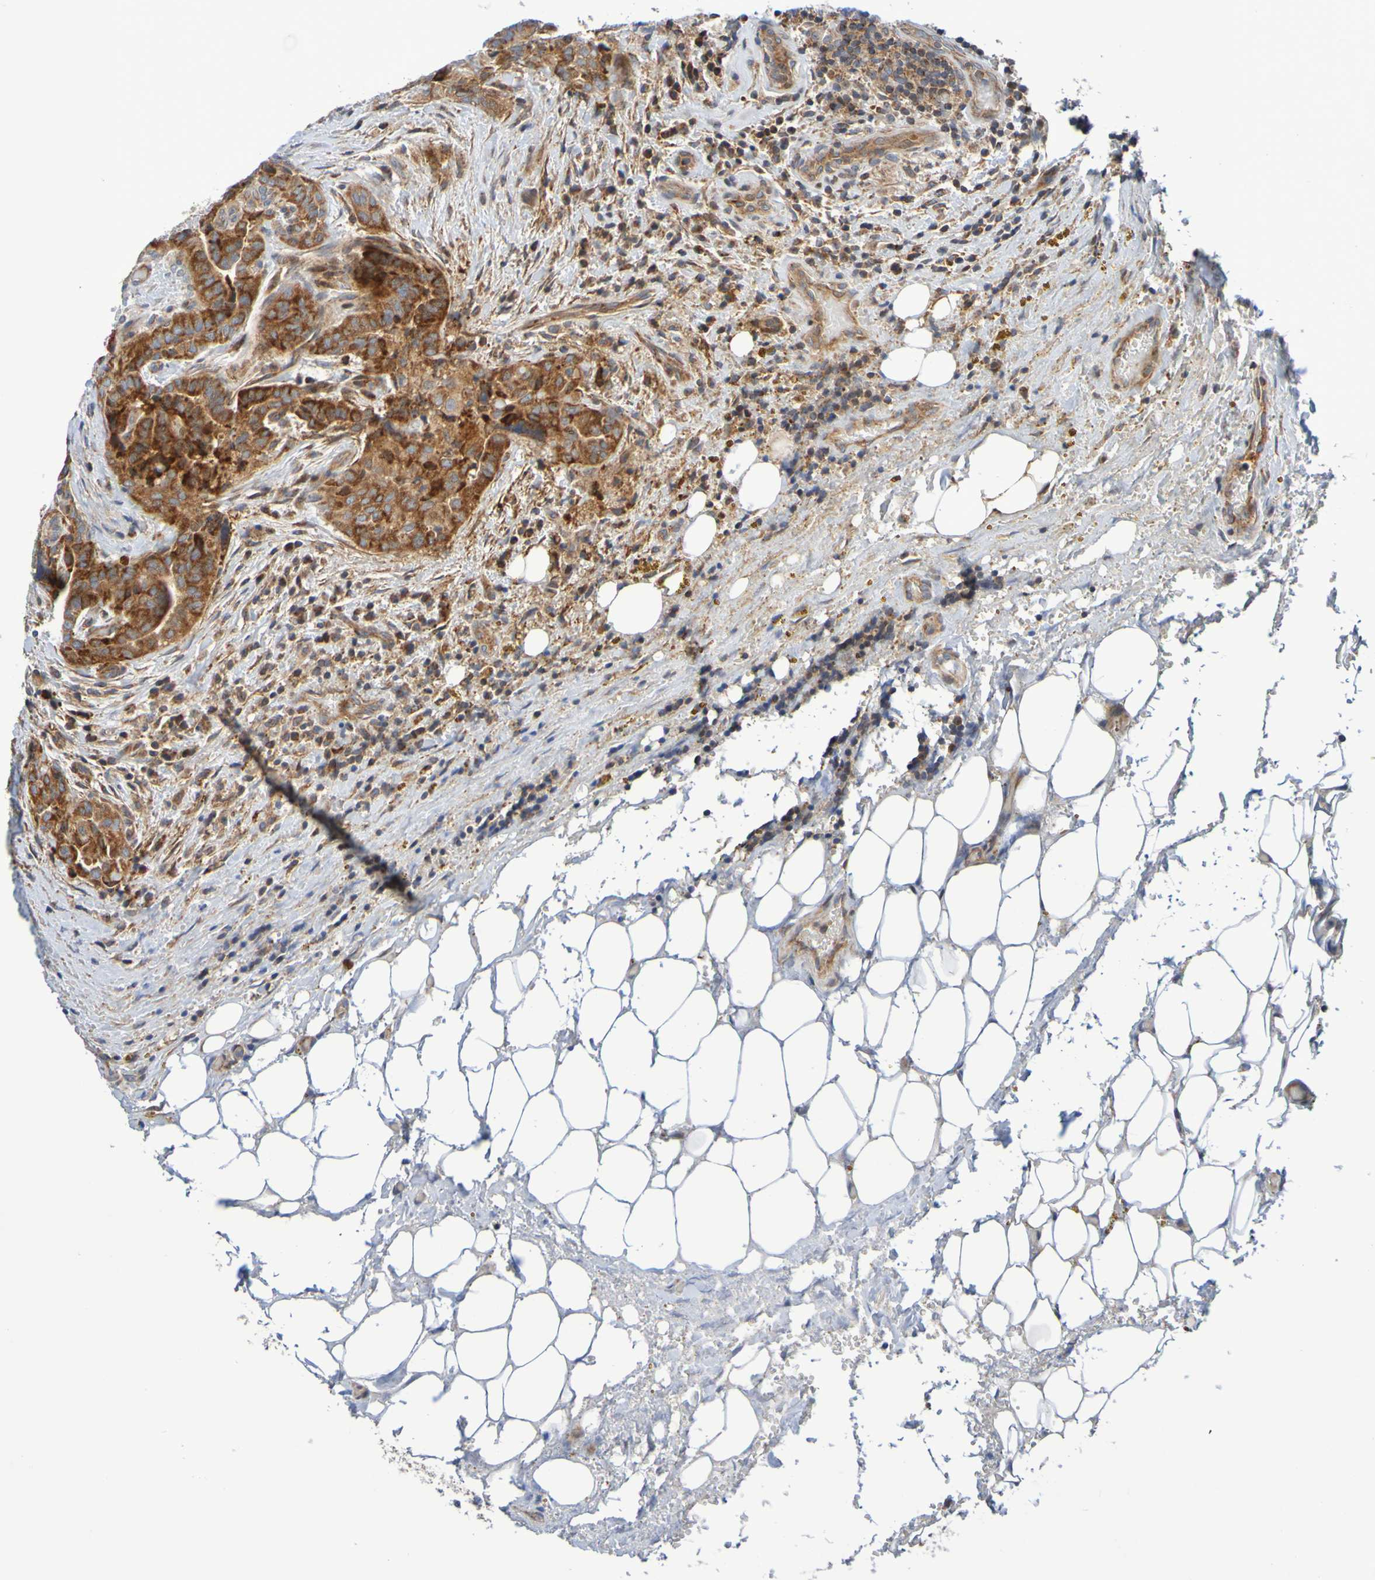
{"staining": {"intensity": "strong", "quantity": ">75%", "location": "cytoplasmic/membranous"}, "tissue": "thyroid cancer", "cell_type": "Tumor cells", "image_type": "cancer", "snomed": [{"axis": "morphology", "description": "Papillary adenocarcinoma, NOS"}, {"axis": "topography", "description": "Thyroid gland"}], "caption": "This histopathology image exhibits IHC staining of human thyroid cancer, with high strong cytoplasmic/membranous staining in about >75% of tumor cells.", "gene": "CCDC51", "patient": {"sex": "male", "age": 77}}